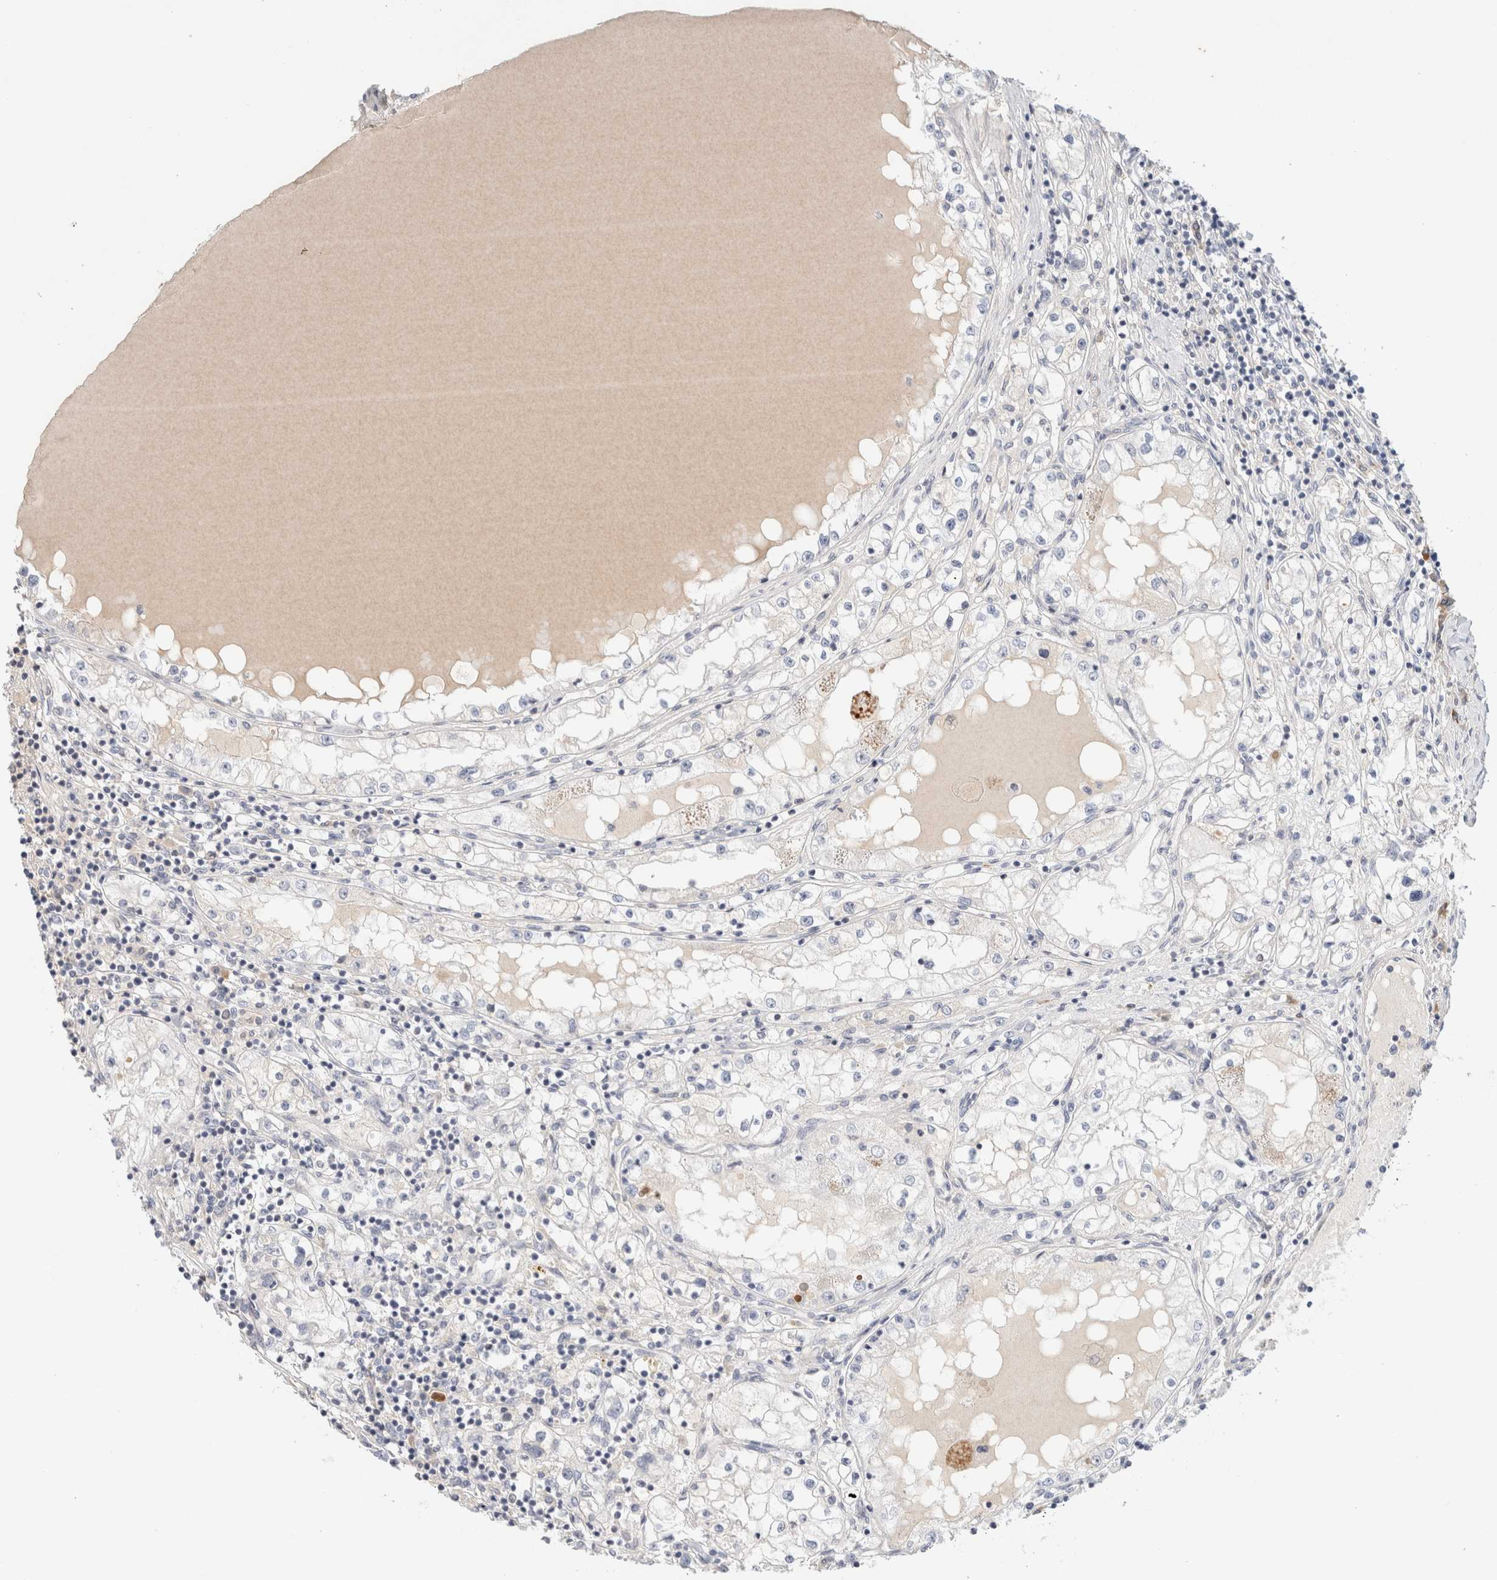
{"staining": {"intensity": "moderate", "quantity": "<25%", "location": "cytoplasmic/membranous"}, "tissue": "renal cancer", "cell_type": "Tumor cells", "image_type": "cancer", "snomed": [{"axis": "morphology", "description": "Adenocarcinoma, NOS"}, {"axis": "topography", "description": "Kidney"}], "caption": "The photomicrograph demonstrates staining of adenocarcinoma (renal), revealing moderate cytoplasmic/membranous protein staining (brown color) within tumor cells.", "gene": "SPRTN", "patient": {"sex": "male", "age": 68}}